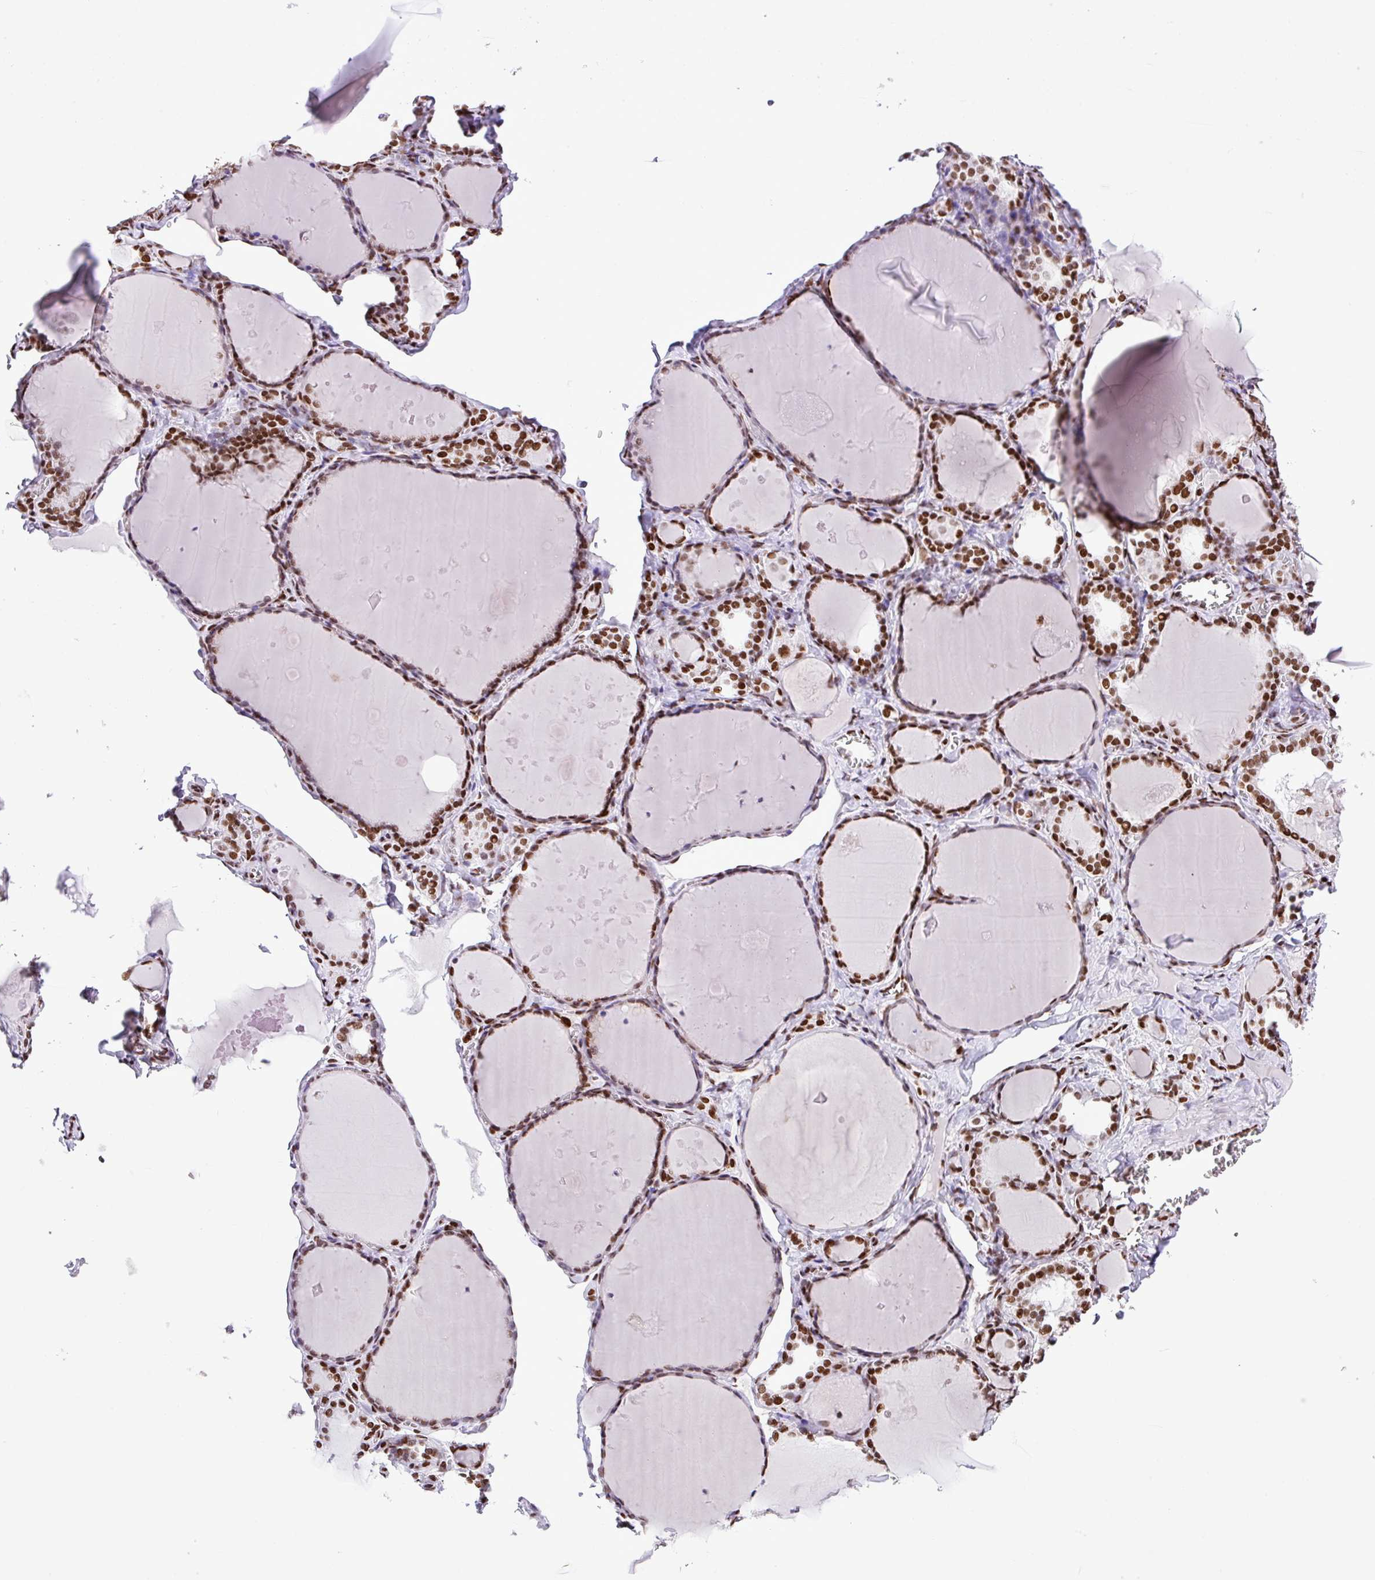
{"staining": {"intensity": "moderate", "quantity": ">75%", "location": "nuclear"}, "tissue": "thyroid gland", "cell_type": "Glandular cells", "image_type": "normal", "snomed": [{"axis": "morphology", "description": "Normal tissue, NOS"}, {"axis": "topography", "description": "Thyroid gland"}], "caption": "Protein staining displays moderate nuclear staining in about >75% of glandular cells in unremarkable thyroid gland.", "gene": "RARG", "patient": {"sex": "female", "age": 42}}